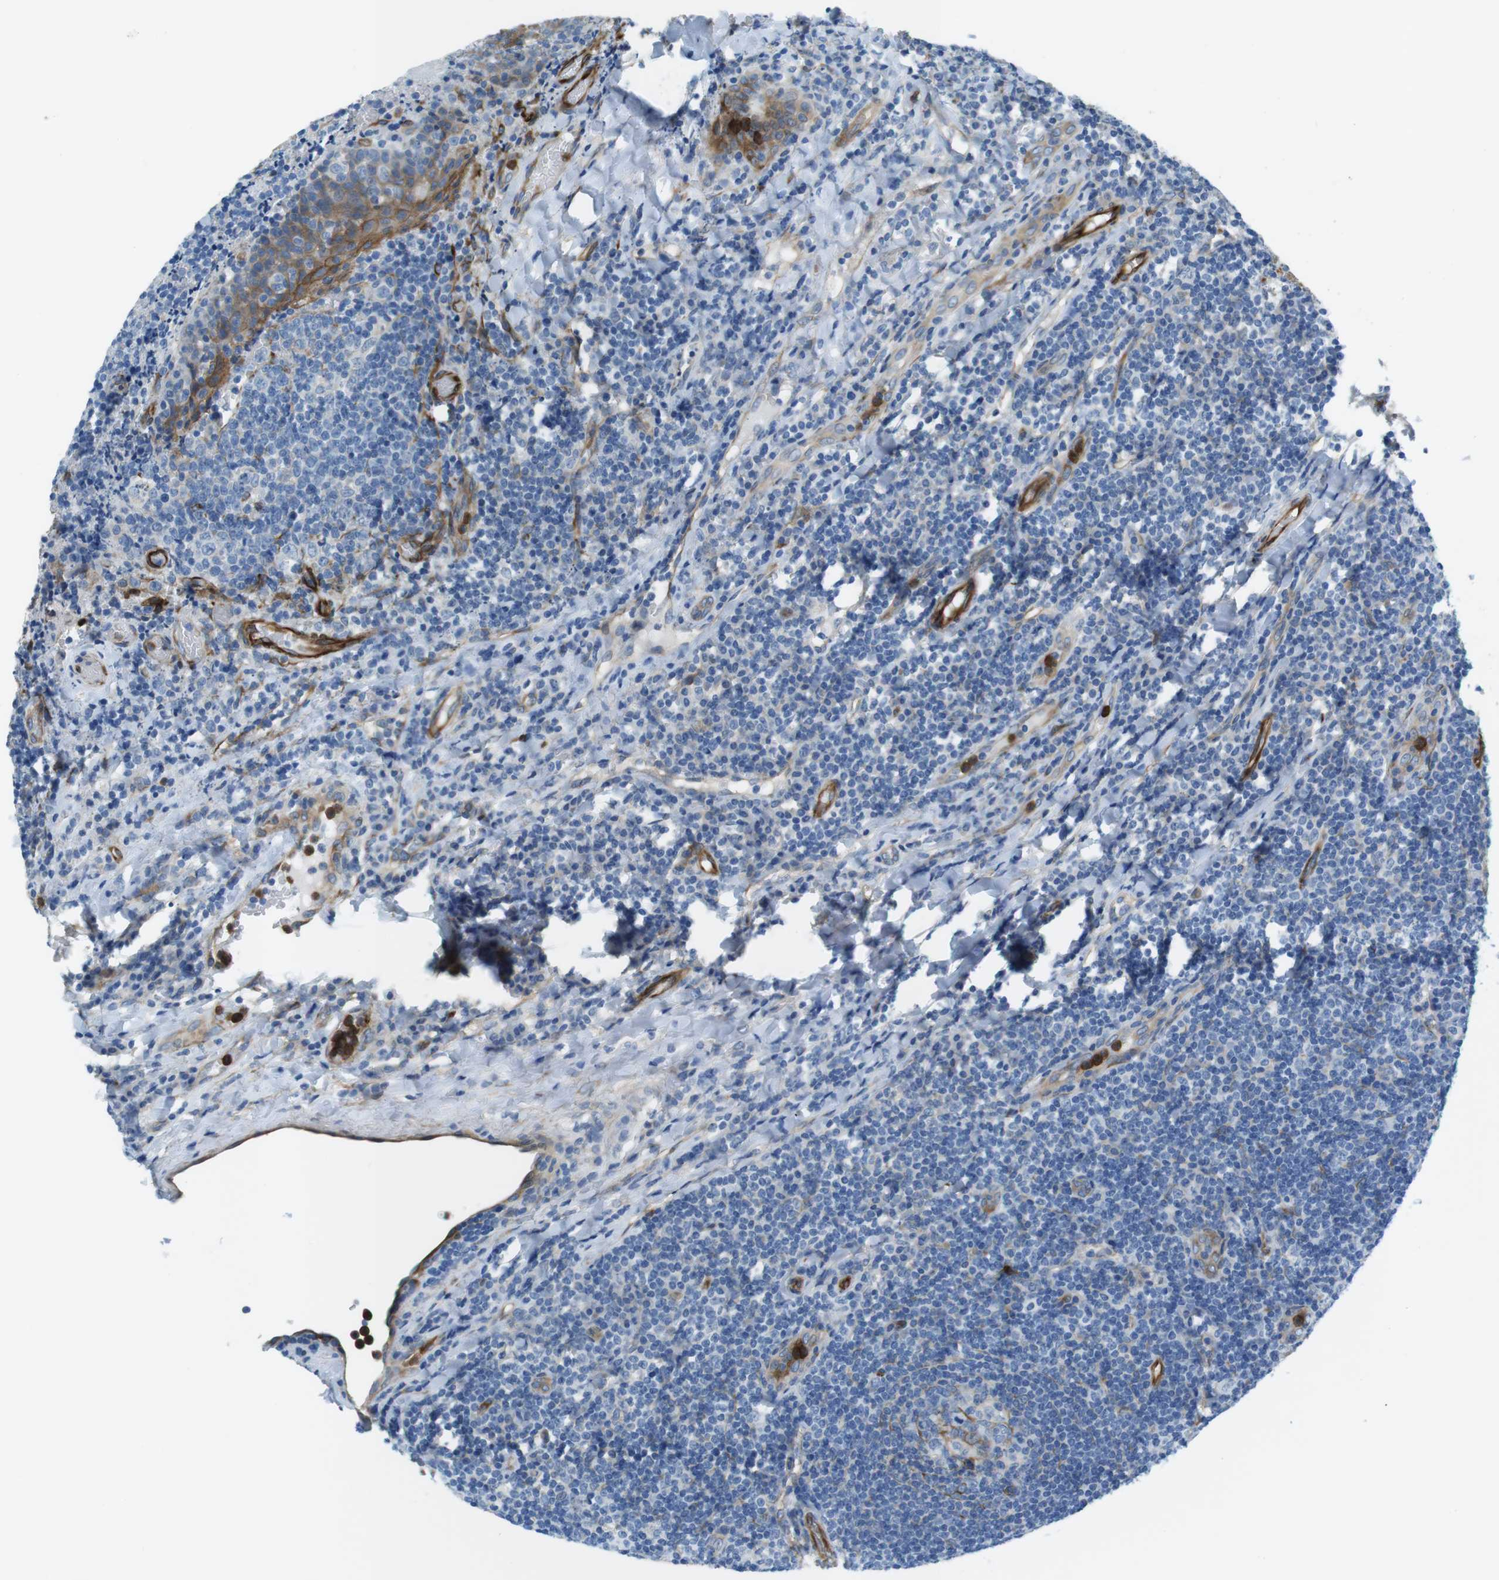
{"staining": {"intensity": "moderate", "quantity": "<25%", "location": "cytoplasmic/membranous"}, "tissue": "tonsil", "cell_type": "Germinal center cells", "image_type": "normal", "snomed": [{"axis": "morphology", "description": "Normal tissue, NOS"}, {"axis": "topography", "description": "Tonsil"}], "caption": "This histopathology image displays unremarkable tonsil stained with immunohistochemistry to label a protein in brown. The cytoplasmic/membranous of germinal center cells show moderate positivity for the protein. Nuclei are counter-stained blue.", "gene": "EMP2", "patient": {"sex": "male", "age": 17}}